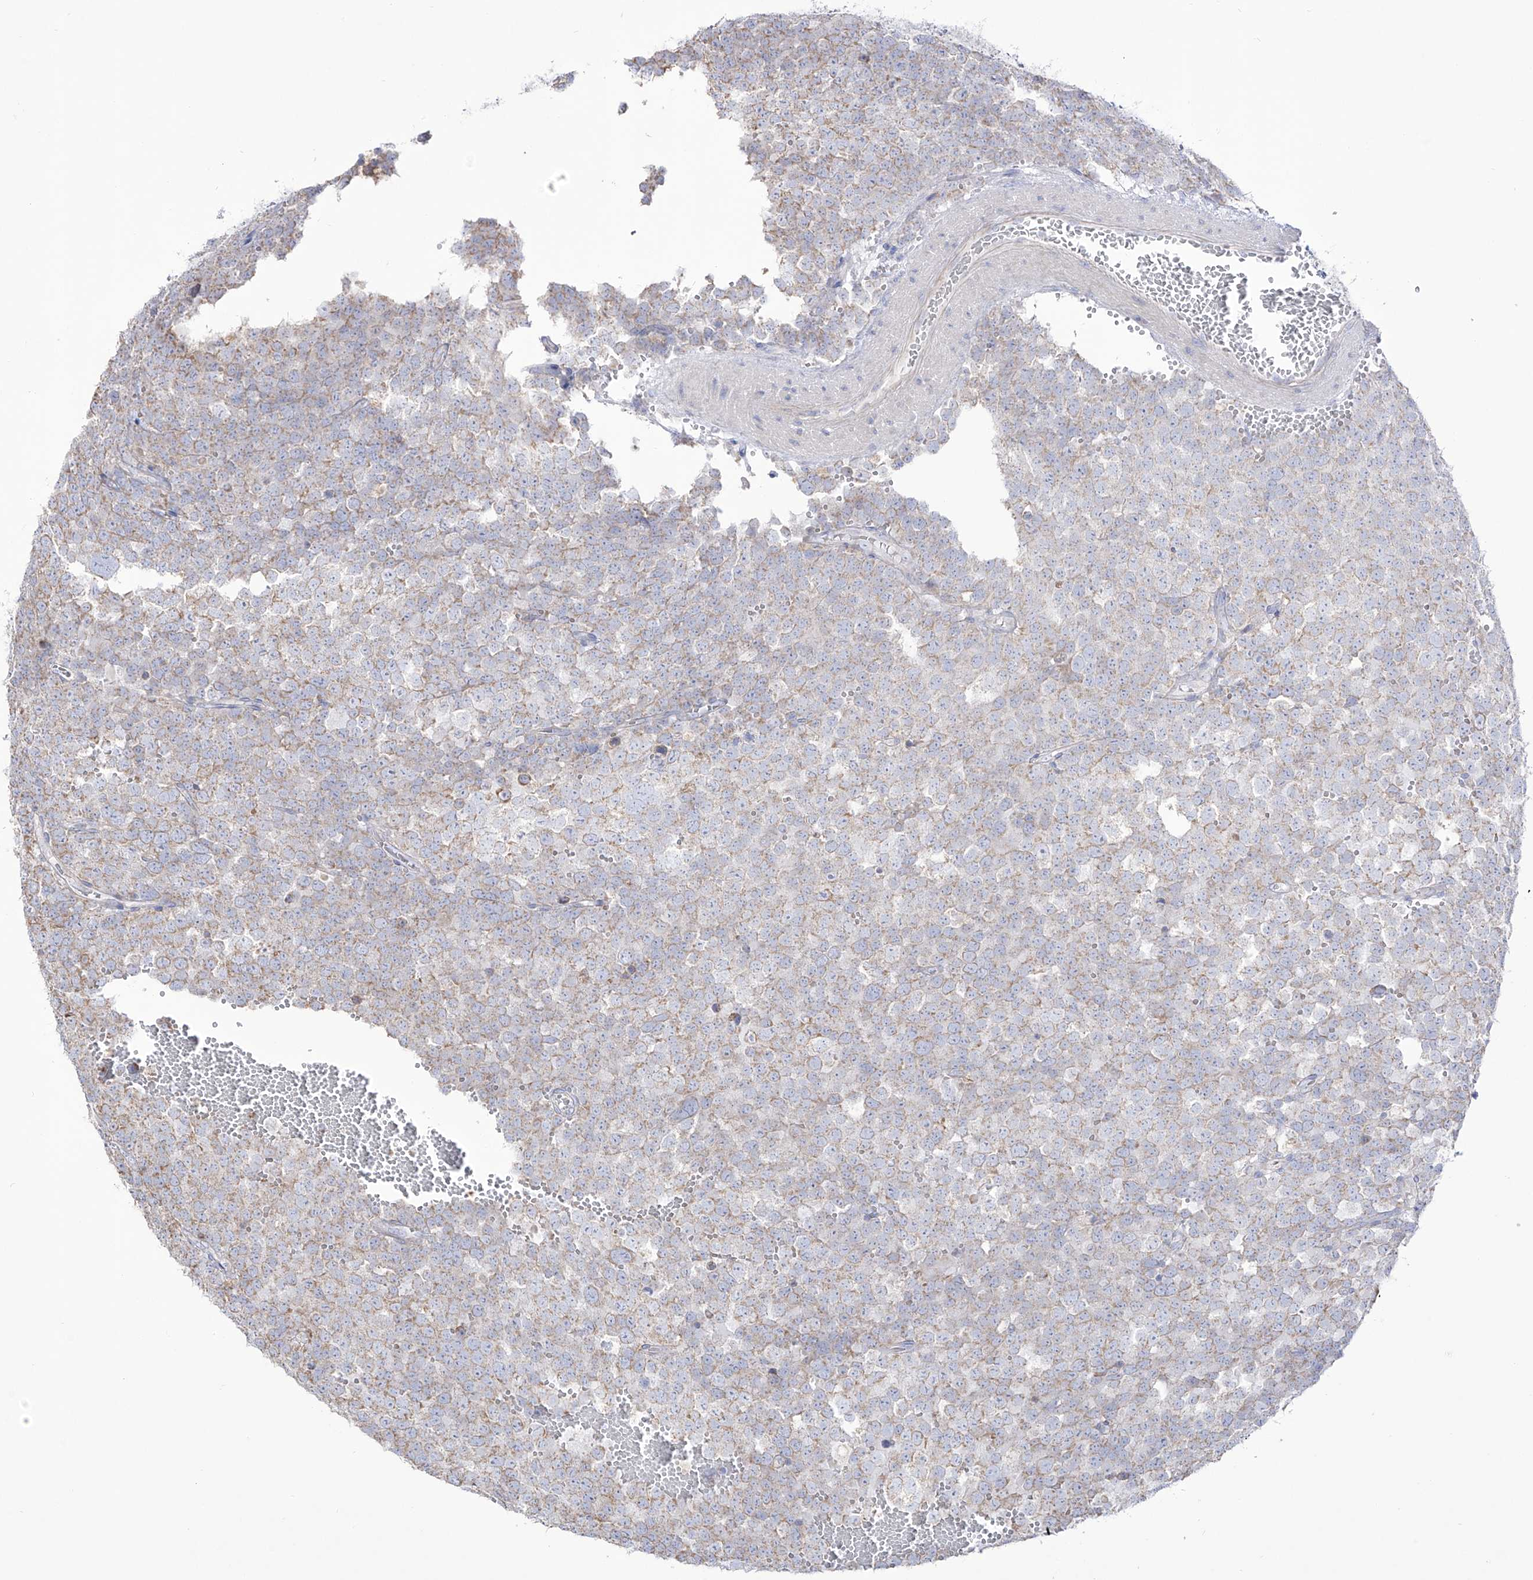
{"staining": {"intensity": "weak", "quantity": ">75%", "location": "cytoplasmic/membranous"}, "tissue": "testis cancer", "cell_type": "Tumor cells", "image_type": "cancer", "snomed": [{"axis": "morphology", "description": "Seminoma, NOS"}, {"axis": "topography", "description": "Testis"}], "caption": "Immunohistochemical staining of testis cancer (seminoma) shows low levels of weak cytoplasmic/membranous protein positivity in about >75% of tumor cells. The staining was performed using DAB (3,3'-diaminobenzidine) to visualize the protein expression in brown, while the nuclei were stained in blue with hematoxylin (Magnification: 20x).", "gene": "RCHY1", "patient": {"sex": "male", "age": 71}}